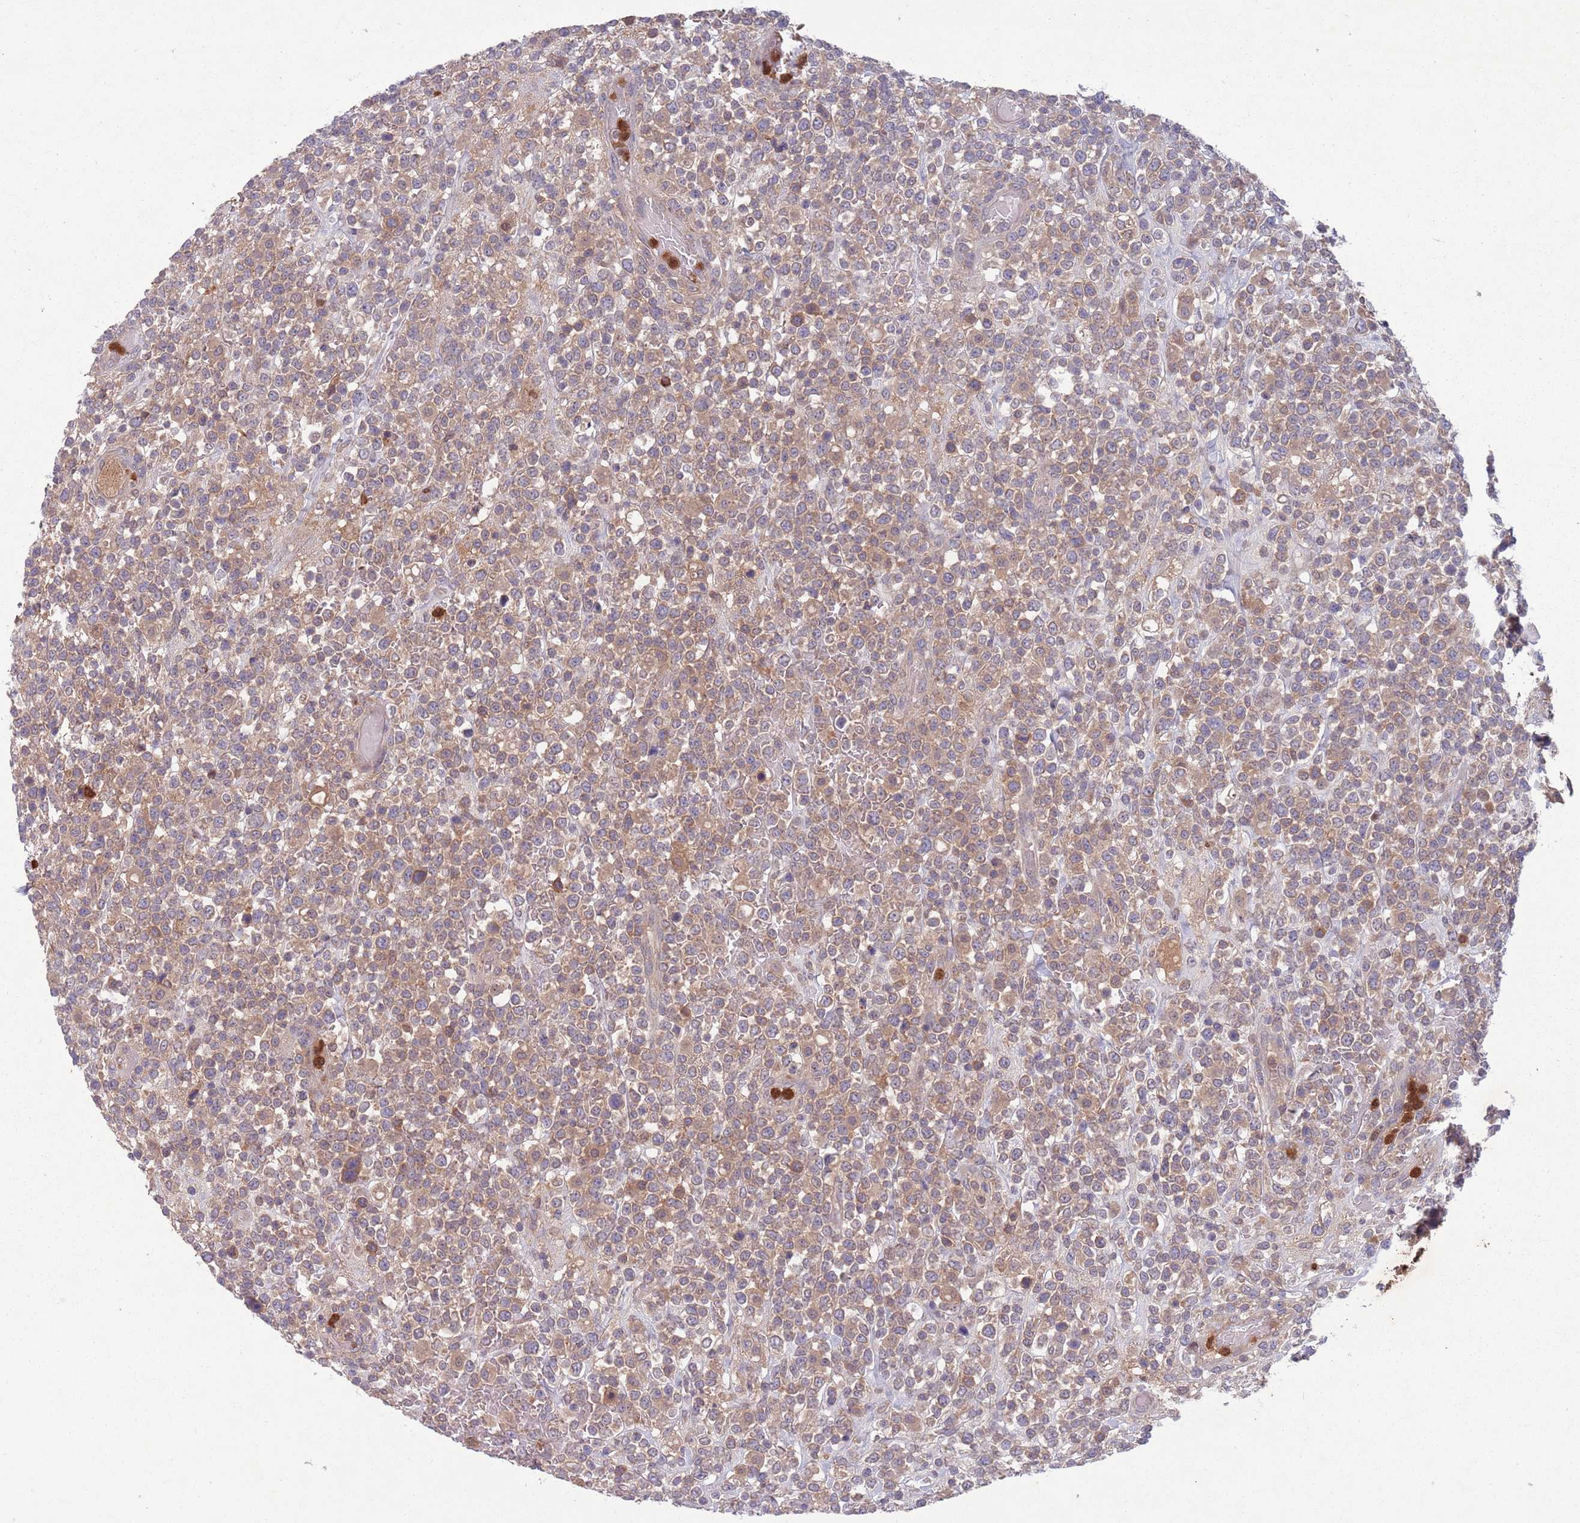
{"staining": {"intensity": "weak", "quantity": ">75%", "location": "cytoplasmic/membranous"}, "tissue": "lymphoma", "cell_type": "Tumor cells", "image_type": "cancer", "snomed": [{"axis": "morphology", "description": "Malignant lymphoma, non-Hodgkin's type, High grade"}, {"axis": "topography", "description": "Colon"}], "caption": "Immunohistochemistry micrograph of lymphoma stained for a protein (brown), which demonstrates low levels of weak cytoplasmic/membranous staining in approximately >75% of tumor cells.", "gene": "TYW1", "patient": {"sex": "female", "age": 53}}